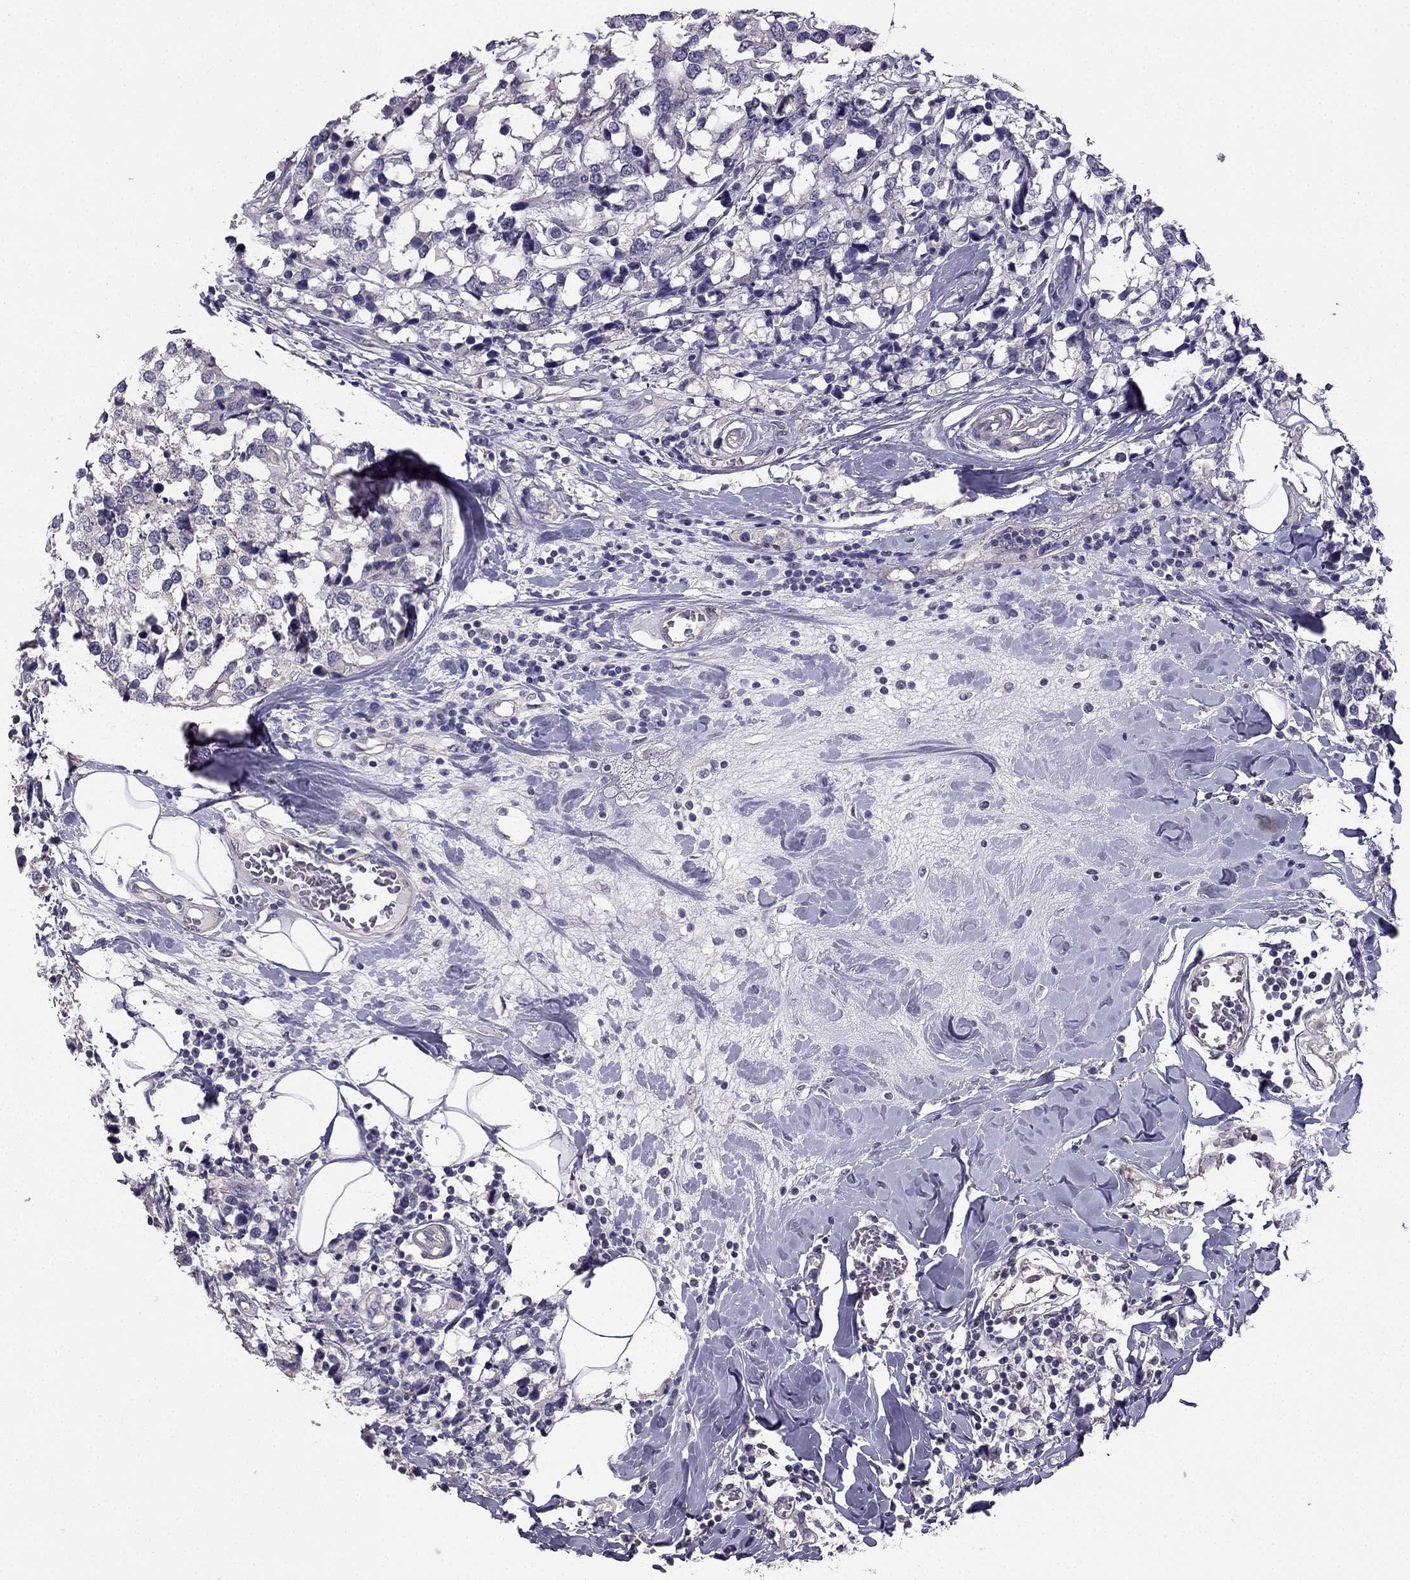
{"staining": {"intensity": "negative", "quantity": "none", "location": "none"}, "tissue": "breast cancer", "cell_type": "Tumor cells", "image_type": "cancer", "snomed": [{"axis": "morphology", "description": "Lobular carcinoma"}, {"axis": "topography", "description": "Breast"}], "caption": "Tumor cells are negative for protein expression in human breast cancer (lobular carcinoma).", "gene": "HSFX1", "patient": {"sex": "female", "age": 59}}